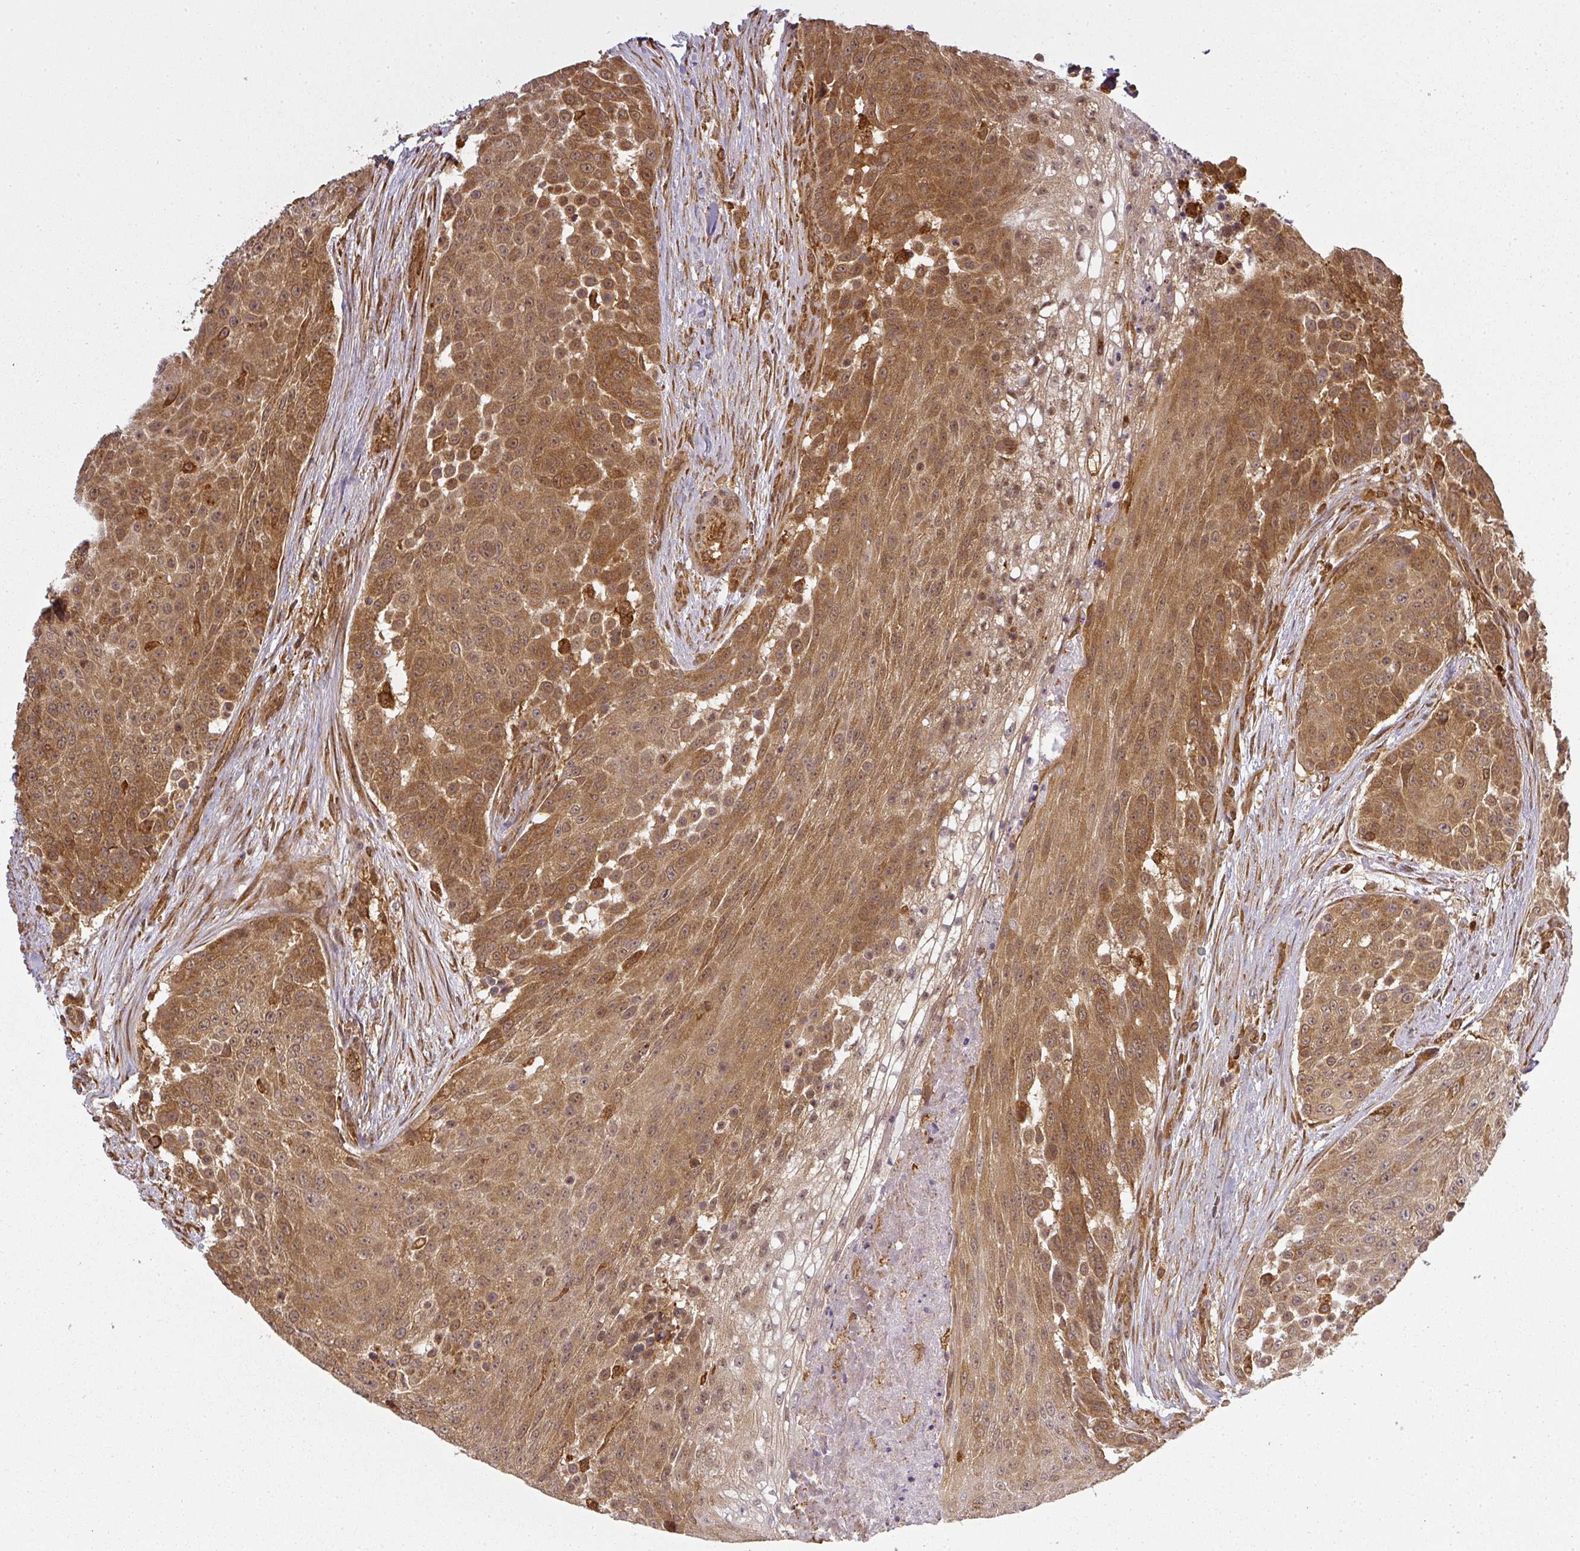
{"staining": {"intensity": "moderate", "quantity": ">75%", "location": "cytoplasmic/membranous,nuclear"}, "tissue": "urothelial cancer", "cell_type": "Tumor cells", "image_type": "cancer", "snomed": [{"axis": "morphology", "description": "Urothelial carcinoma, High grade"}, {"axis": "topography", "description": "Urinary bladder"}], "caption": "The image exhibits immunohistochemical staining of urothelial cancer. There is moderate cytoplasmic/membranous and nuclear positivity is appreciated in about >75% of tumor cells. (IHC, brightfield microscopy, high magnification).", "gene": "PPP6R3", "patient": {"sex": "female", "age": 63}}